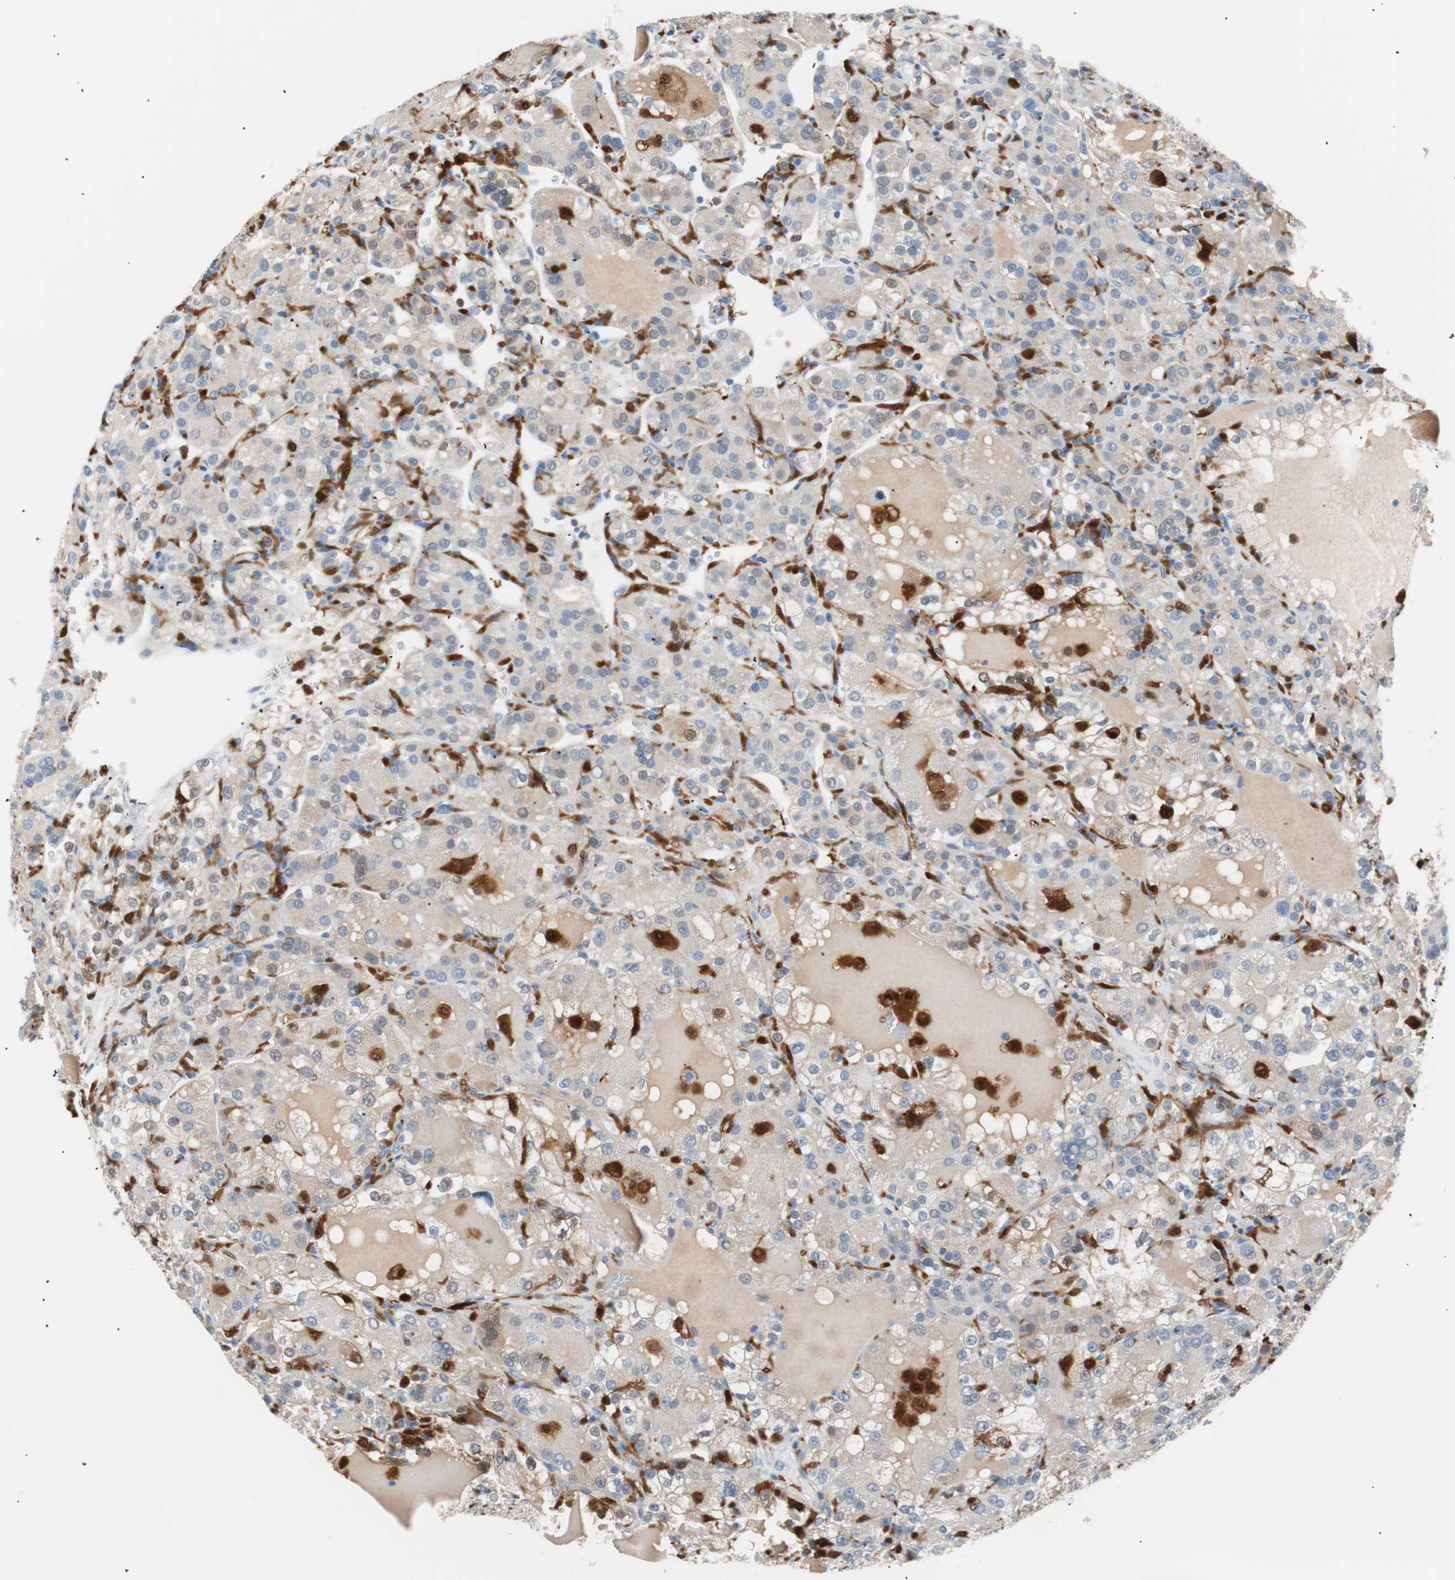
{"staining": {"intensity": "weak", "quantity": ">75%", "location": "cytoplasmic/membranous"}, "tissue": "renal cancer", "cell_type": "Tumor cells", "image_type": "cancer", "snomed": [{"axis": "morphology", "description": "Normal tissue, NOS"}, {"axis": "morphology", "description": "Adenocarcinoma, NOS"}, {"axis": "topography", "description": "Kidney"}], "caption": "This photomicrograph demonstrates immunohistochemistry staining of renal cancer (adenocarcinoma), with low weak cytoplasmic/membranous expression in about >75% of tumor cells.", "gene": "IL18", "patient": {"sex": "male", "age": 61}}